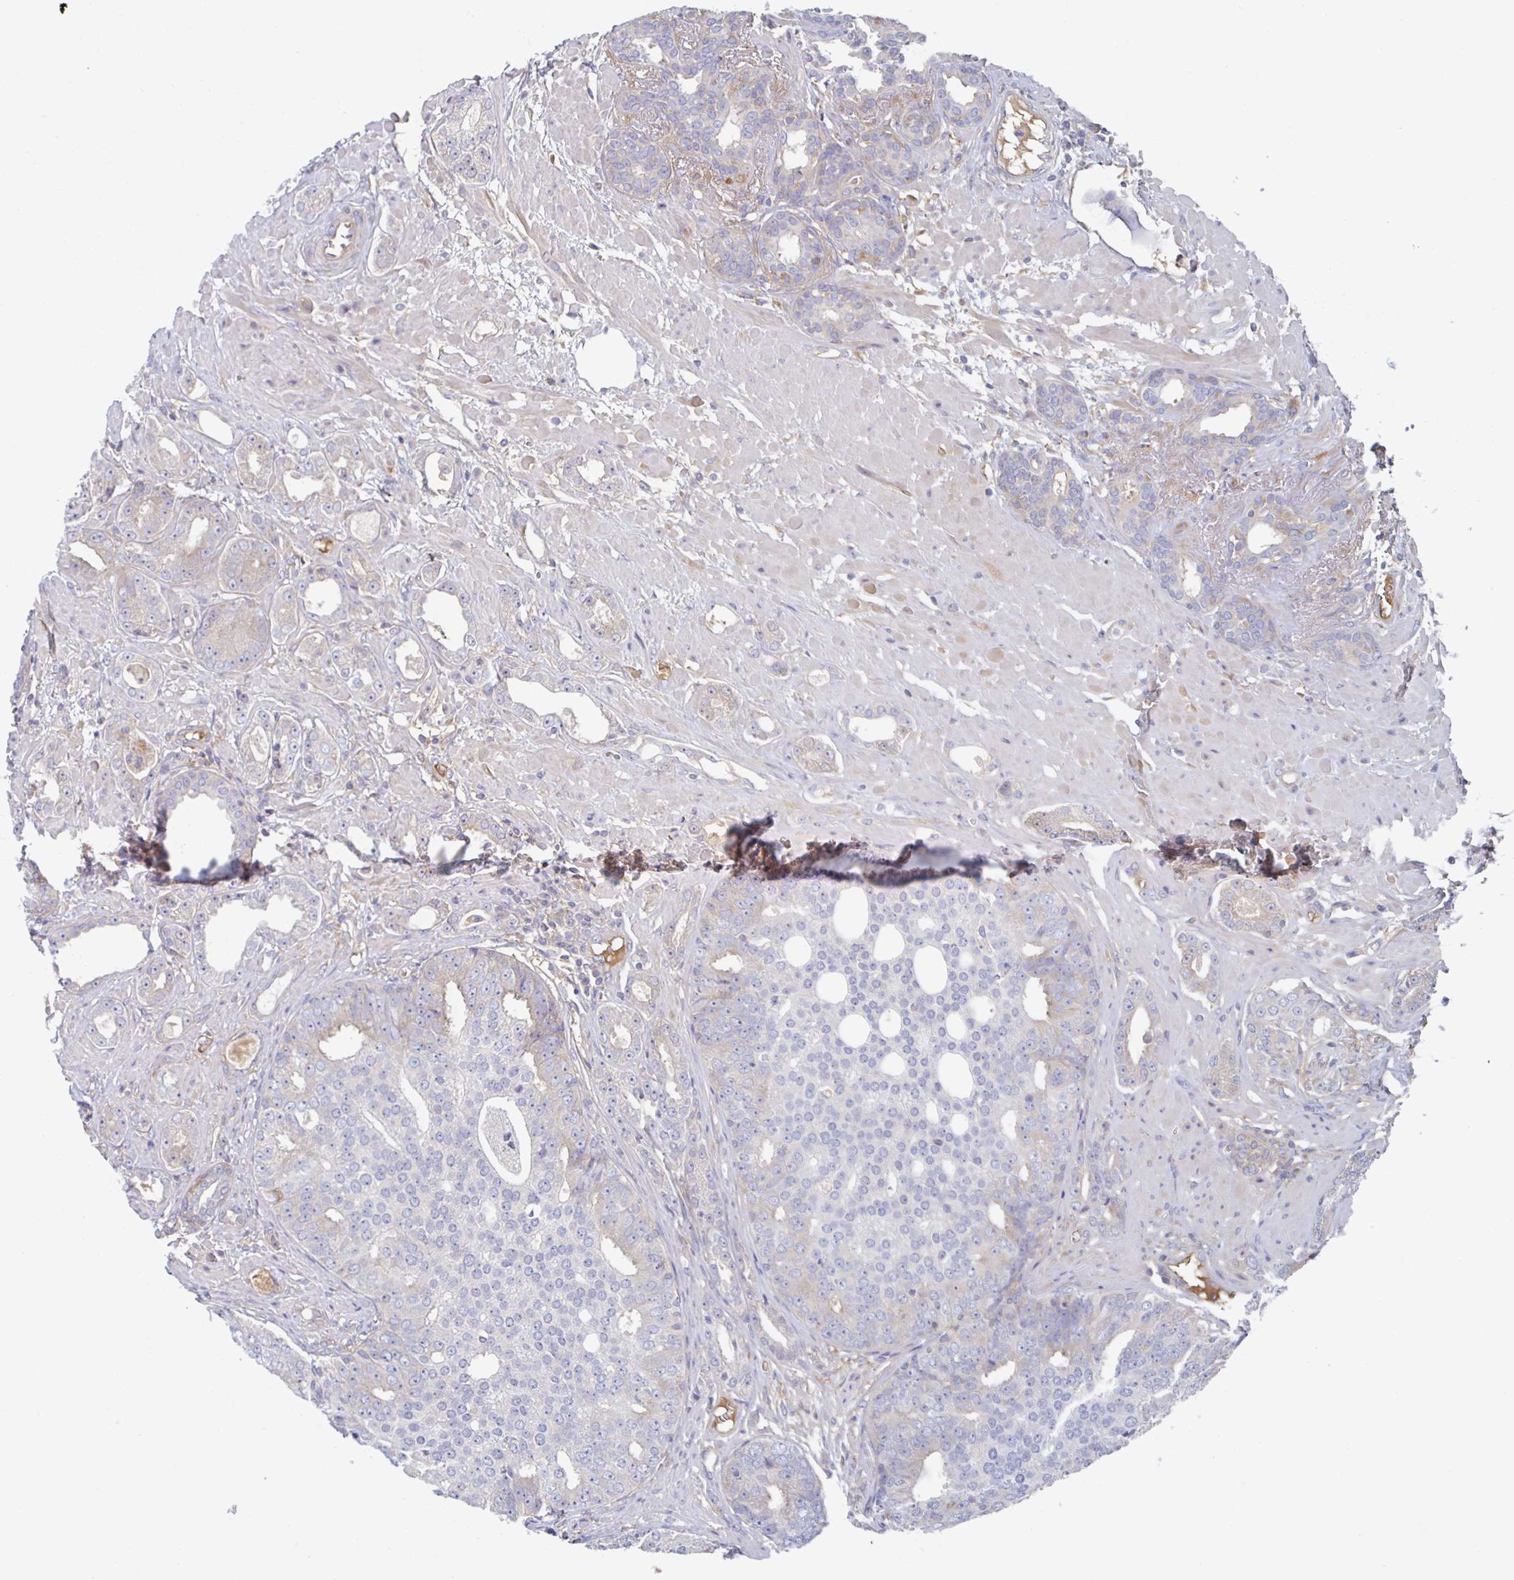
{"staining": {"intensity": "negative", "quantity": "none", "location": "none"}, "tissue": "prostate cancer", "cell_type": "Tumor cells", "image_type": "cancer", "snomed": [{"axis": "morphology", "description": "Adenocarcinoma, High grade"}, {"axis": "topography", "description": "Prostate"}], "caption": "Micrograph shows no protein positivity in tumor cells of high-grade adenocarcinoma (prostate) tissue. (Stains: DAB immunohistochemistry with hematoxylin counter stain, Microscopy: brightfield microscopy at high magnification).", "gene": "AMPD2", "patient": {"sex": "male", "age": 71}}